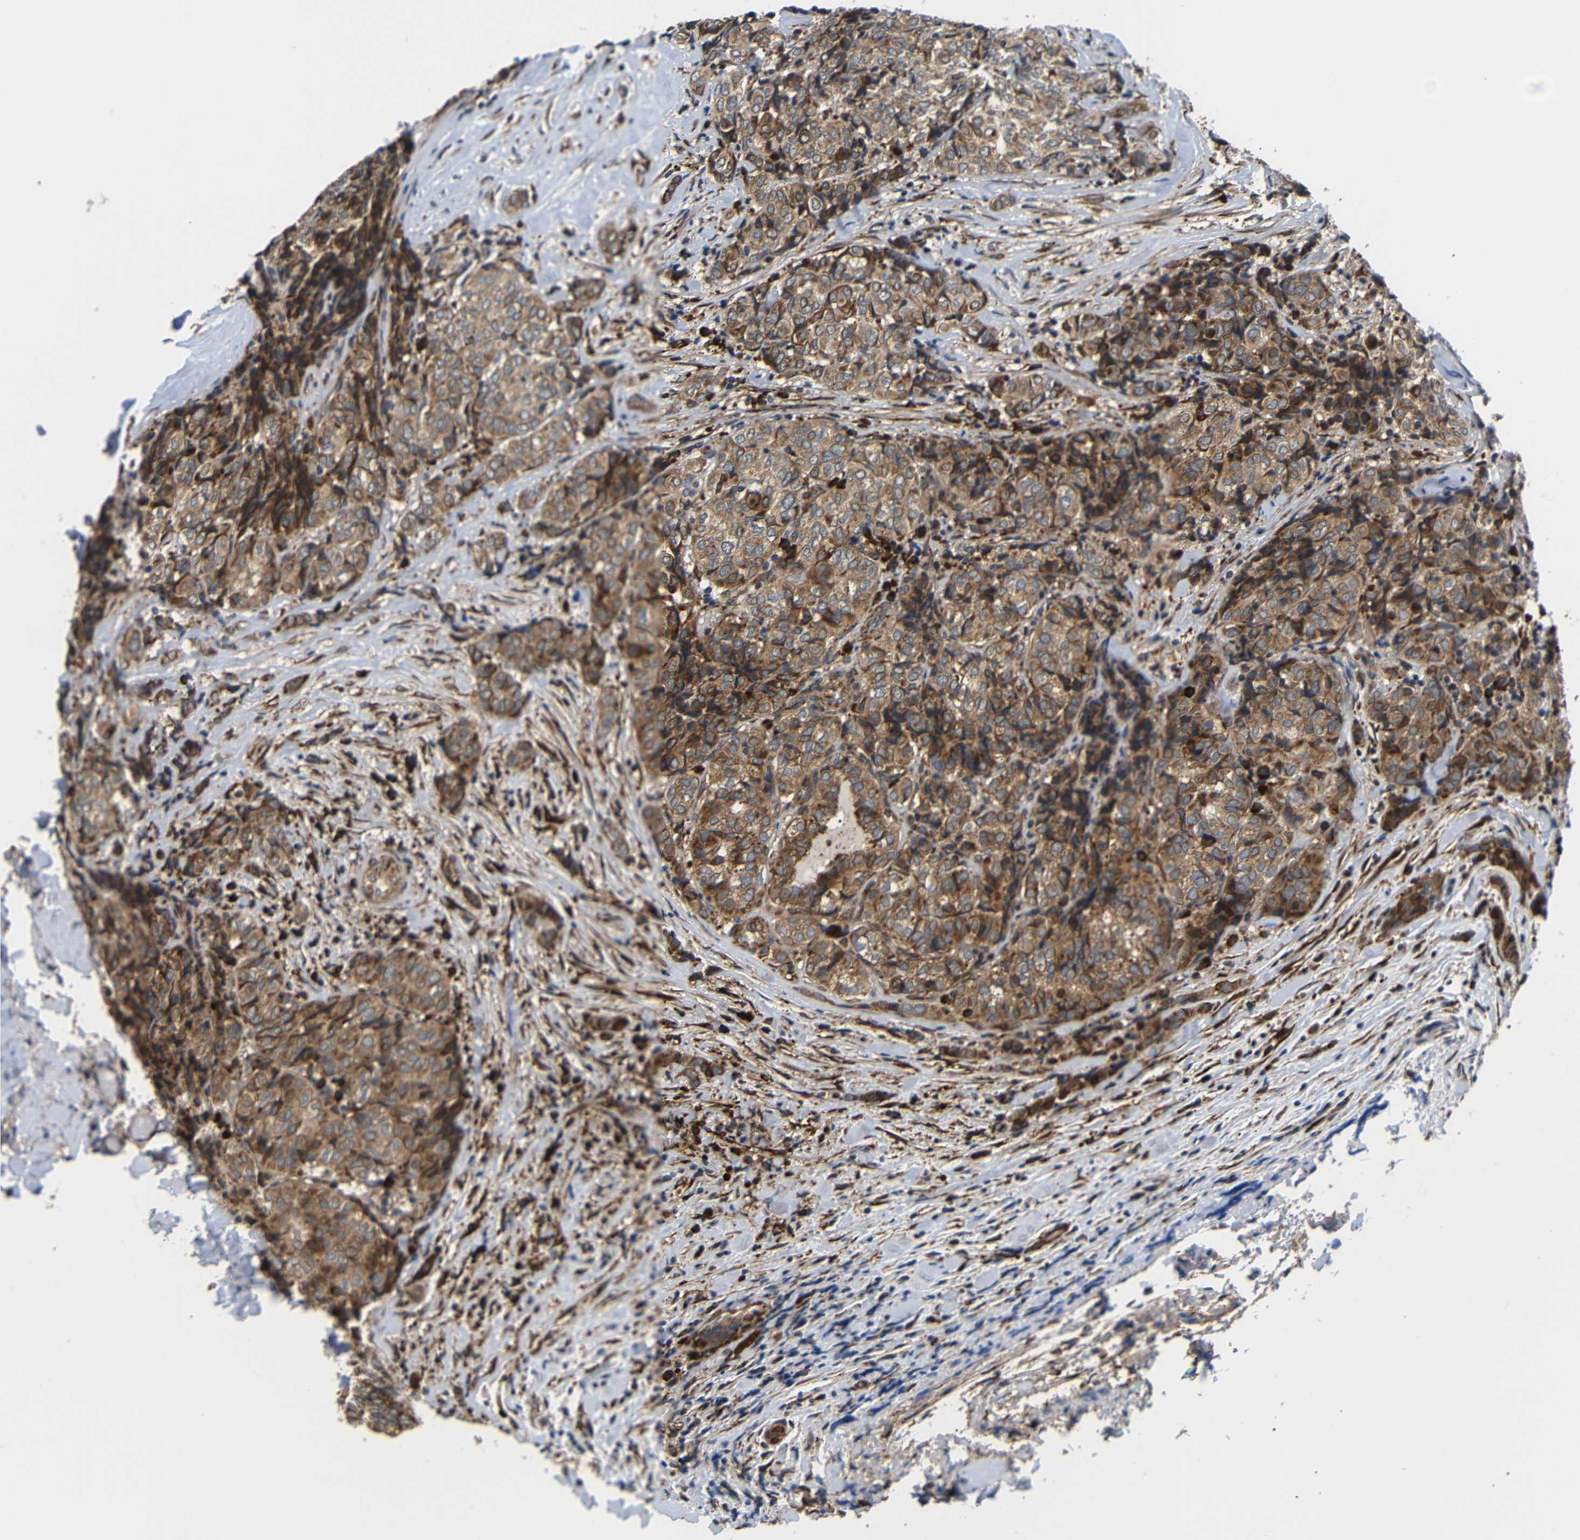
{"staining": {"intensity": "moderate", "quantity": ">75%", "location": "cytoplasmic/membranous"}, "tissue": "thyroid cancer", "cell_type": "Tumor cells", "image_type": "cancer", "snomed": [{"axis": "morphology", "description": "Normal tissue, NOS"}, {"axis": "morphology", "description": "Papillary adenocarcinoma, NOS"}, {"axis": "topography", "description": "Thyroid gland"}], "caption": "Immunohistochemical staining of thyroid cancer (papillary adenocarcinoma) shows medium levels of moderate cytoplasmic/membranous protein positivity in about >75% of tumor cells. Using DAB (3,3'-diaminobenzidine) (brown) and hematoxylin (blue) stains, captured at high magnification using brightfield microscopy.", "gene": "KANK4", "patient": {"sex": "female", "age": 30}}